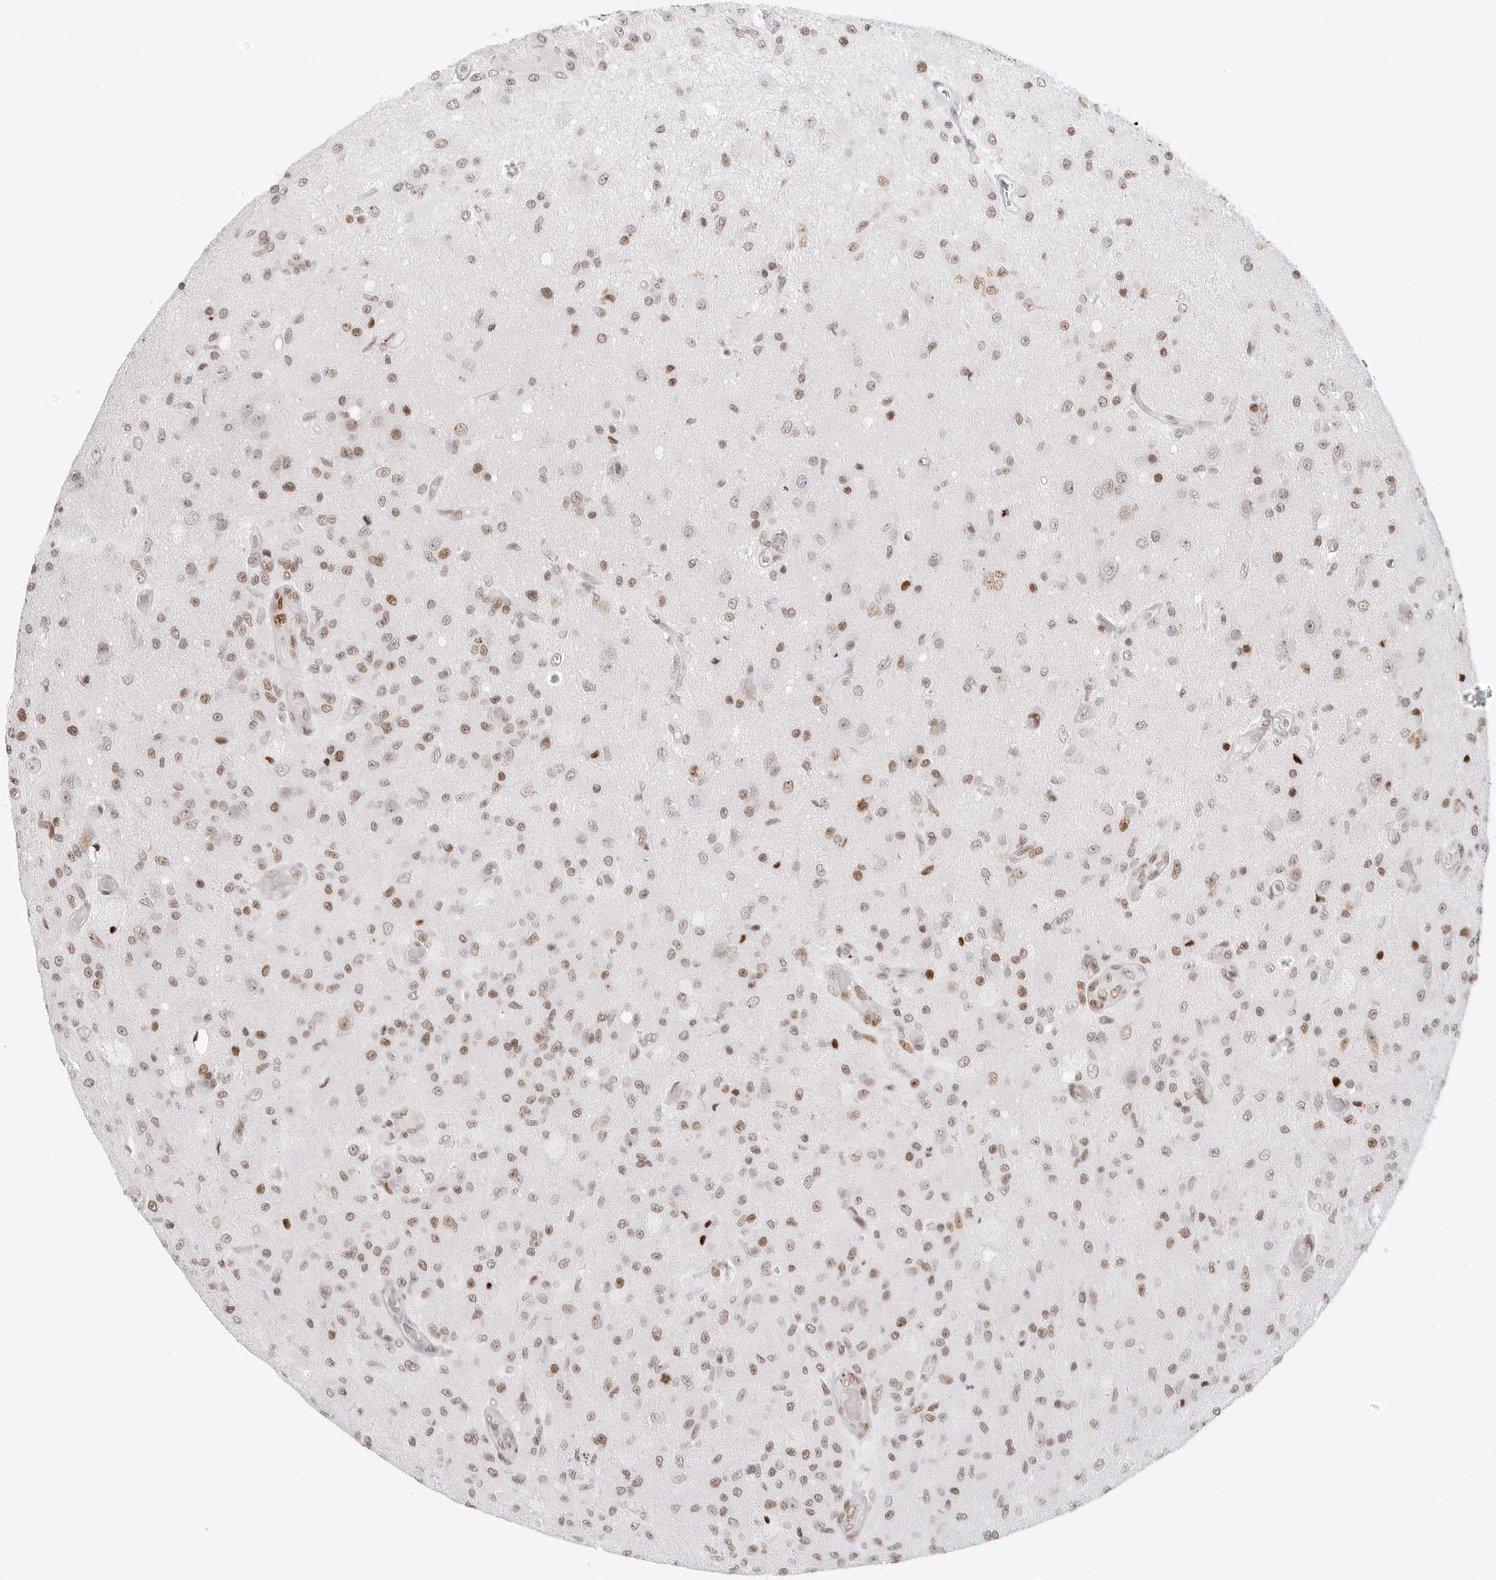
{"staining": {"intensity": "moderate", "quantity": ">75%", "location": "nuclear"}, "tissue": "glioma", "cell_type": "Tumor cells", "image_type": "cancer", "snomed": [{"axis": "morphology", "description": "Normal tissue, NOS"}, {"axis": "morphology", "description": "Glioma, malignant, High grade"}, {"axis": "topography", "description": "Cerebral cortex"}], "caption": "Immunohistochemical staining of glioma demonstrates medium levels of moderate nuclear staining in about >75% of tumor cells.", "gene": "RCC1", "patient": {"sex": "male", "age": 77}}